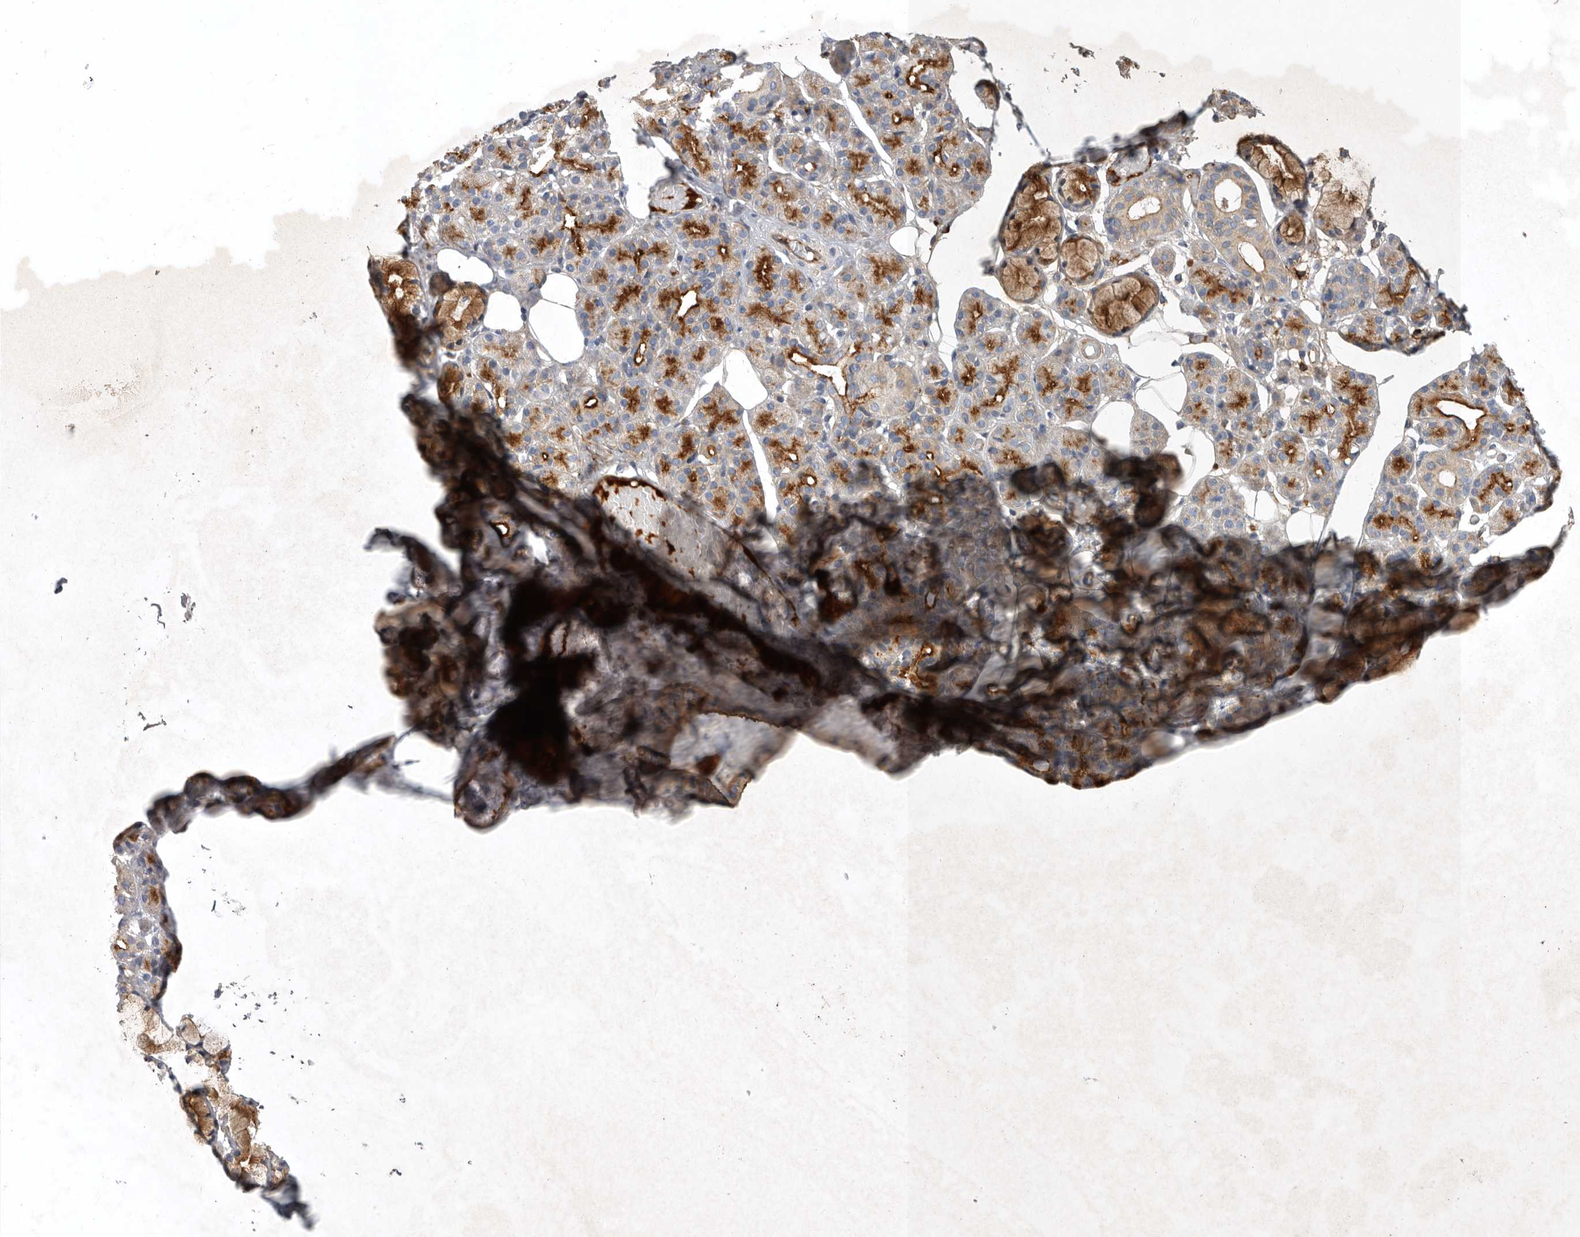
{"staining": {"intensity": "moderate", "quantity": "25%-75%", "location": "cytoplasmic/membranous"}, "tissue": "salivary gland", "cell_type": "Glandular cells", "image_type": "normal", "snomed": [{"axis": "morphology", "description": "Normal tissue, NOS"}, {"axis": "topography", "description": "Salivary gland"}], "caption": "Immunohistochemical staining of normal human salivary gland shows moderate cytoplasmic/membranous protein positivity in about 25%-75% of glandular cells.", "gene": "MLPH", "patient": {"sex": "male", "age": 63}}